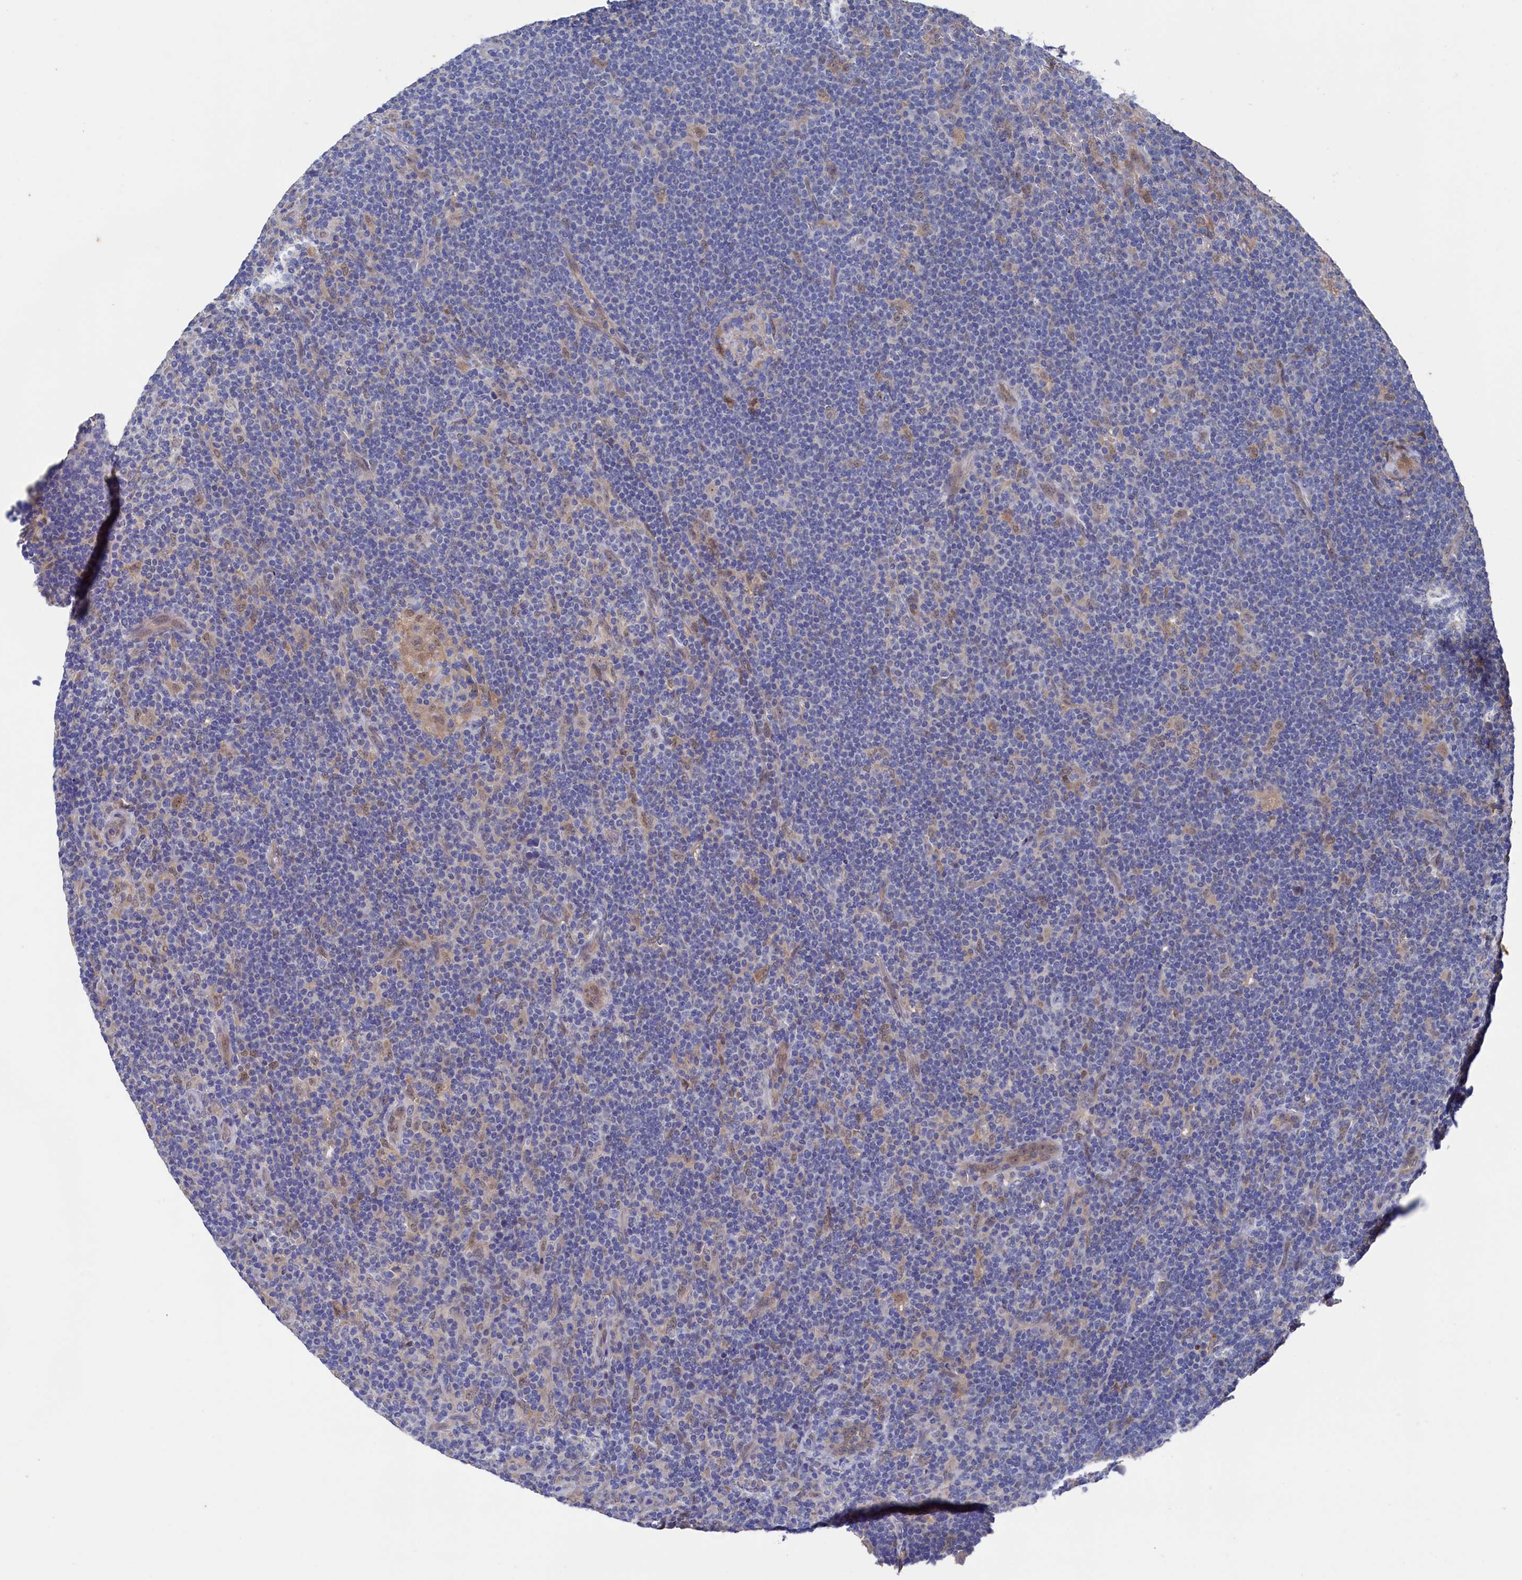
{"staining": {"intensity": "negative", "quantity": "none", "location": "none"}, "tissue": "lymphoma", "cell_type": "Tumor cells", "image_type": "cancer", "snomed": [{"axis": "morphology", "description": "Hodgkin's disease, NOS"}, {"axis": "topography", "description": "Lymph node"}], "caption": "Tumor cells show no significant protein positivity in Hodgkin's disease.", "gene": "RNH1", "patient": {"sex": "female", "age": 57}}